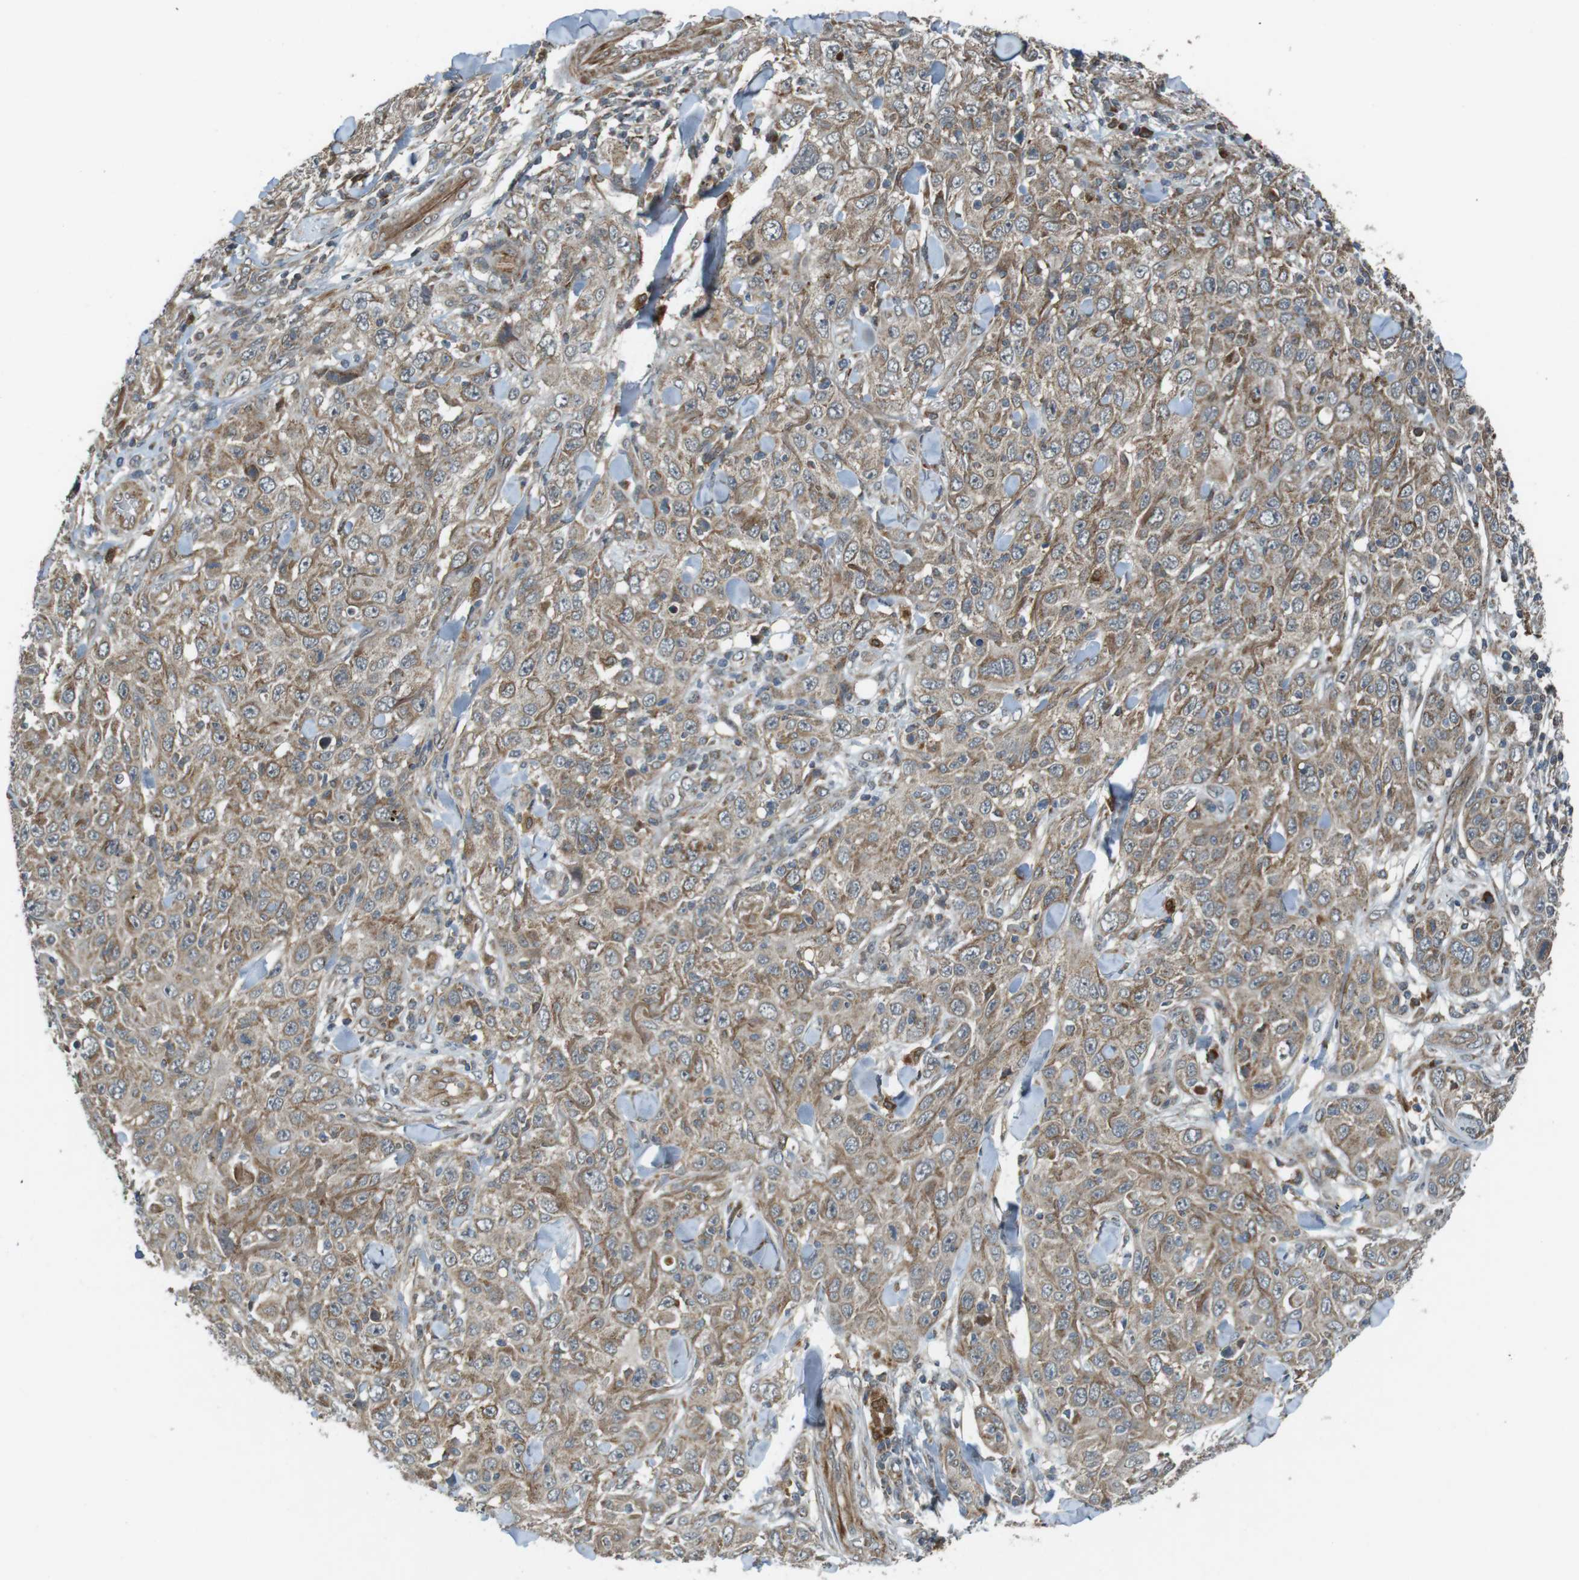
{"staining": {"intensity": "weak", "quantity": ">75%", "location": "cytoplasmic/membranous"}, "tissue": "skin cancer", "cell_type": "Tumor cells", "image_type": "cancer", "snomed": [{"axis": "morphology", "description": "Squamous cell carcinoma, NOS"}, {"axis": "topography", "description": "Skin"}], "caption": "The immunohistochemical stain labels weak cytoplasmic/membranous staining in tumor cells of skin cancer (squamous cell carcinoma) tissue.", "gene": "IFFO2", "patient": {"sex": "female", "age": 88}}